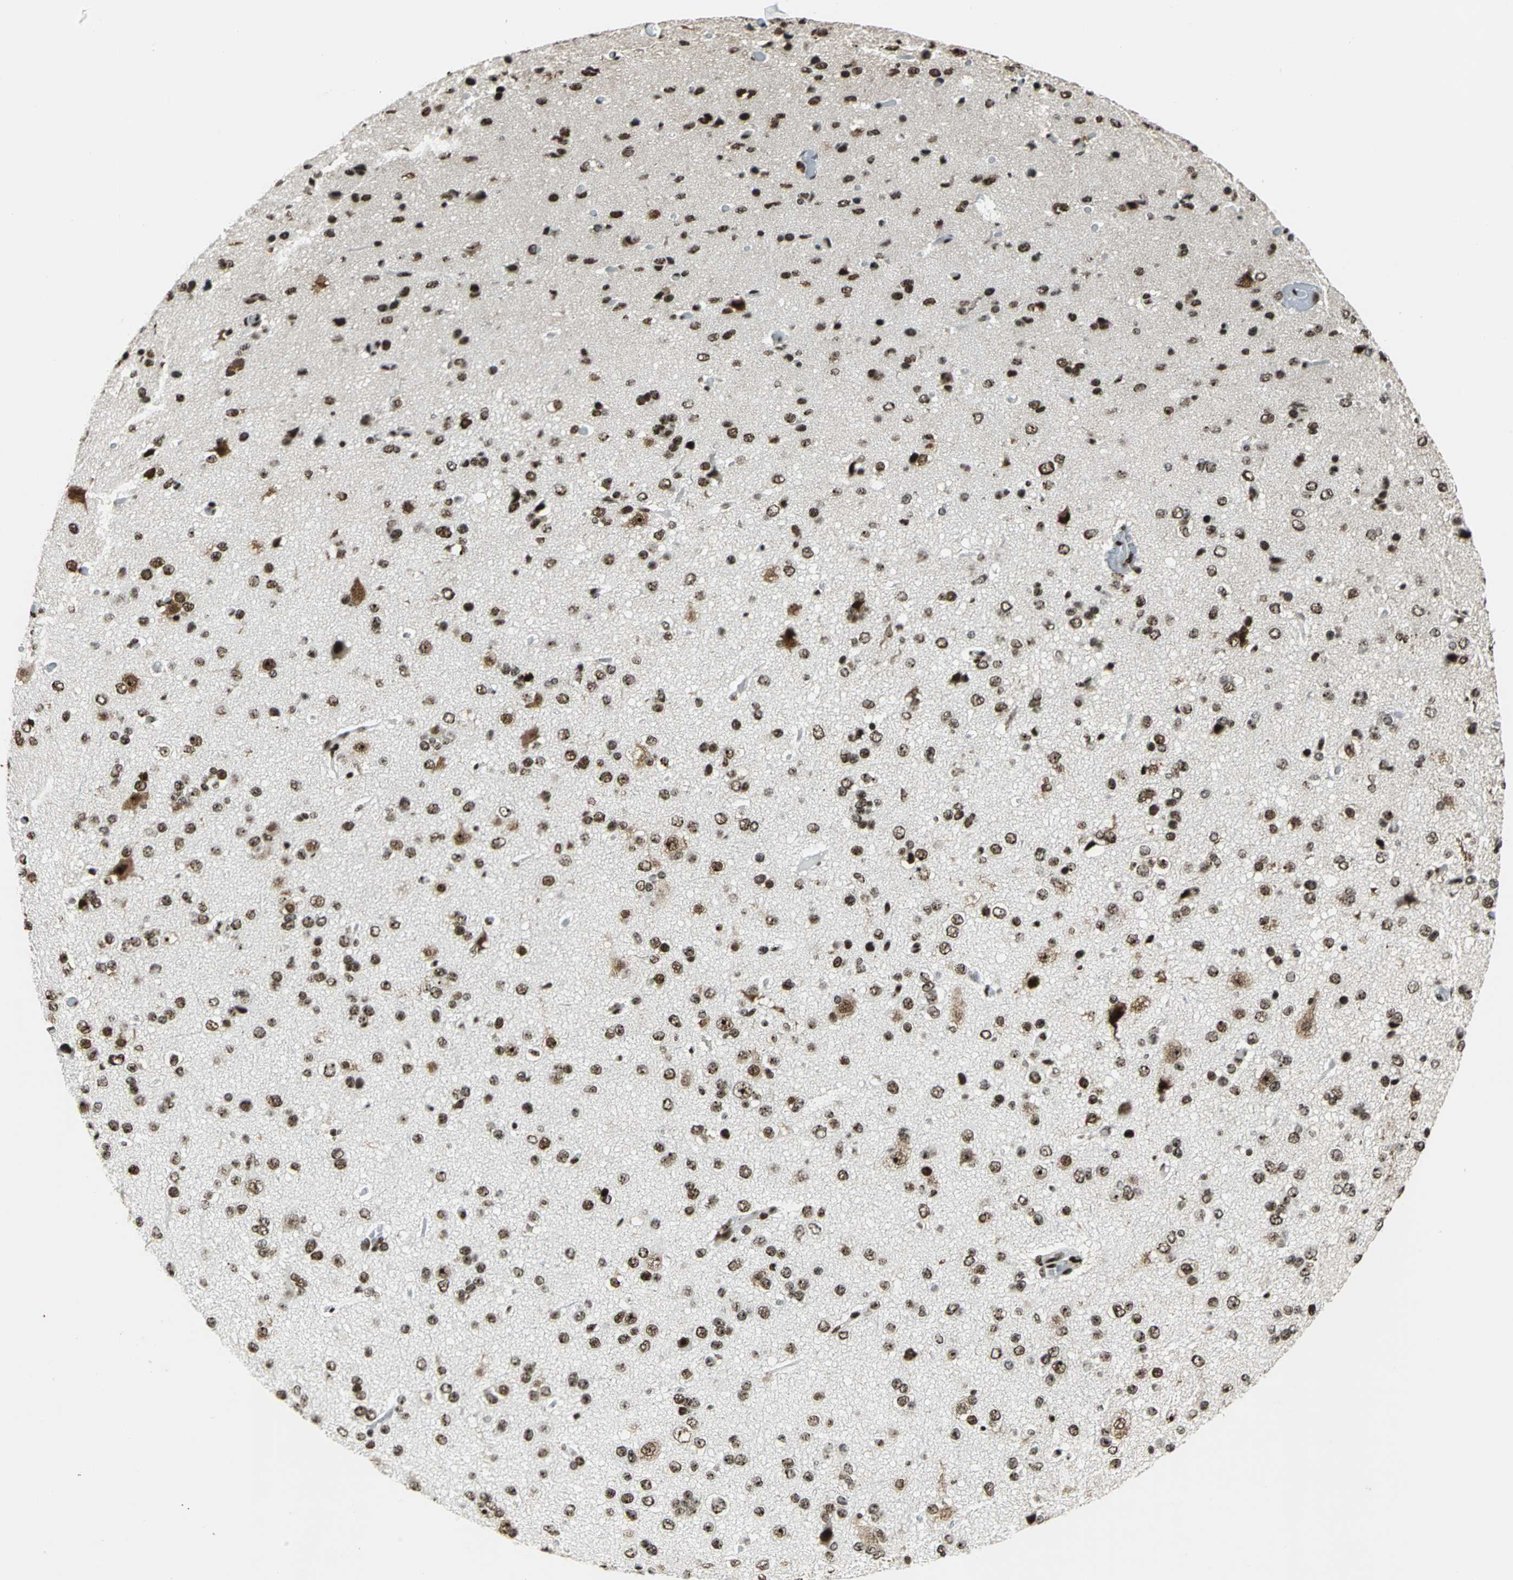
{"staining": {"intensity": "moderate", "quantity": ">75%", "location": "nuclear"}, "tissue": "glioma", "cell_type": "Tumor cells", "image_type": "cancer", "snomed": [{"axis": "morphology", "description": "Glioma, malignant, Low grade"}, {"axis": "topography", "description": "Brain"}], "caption": "There is medium levels of moderate nuclear expression in tumor cells of glioma, as demonstrated by immunohistochemical staining (brown color).", "gene": "UBTF", "patient": {"sex": "male", "age": 42}}